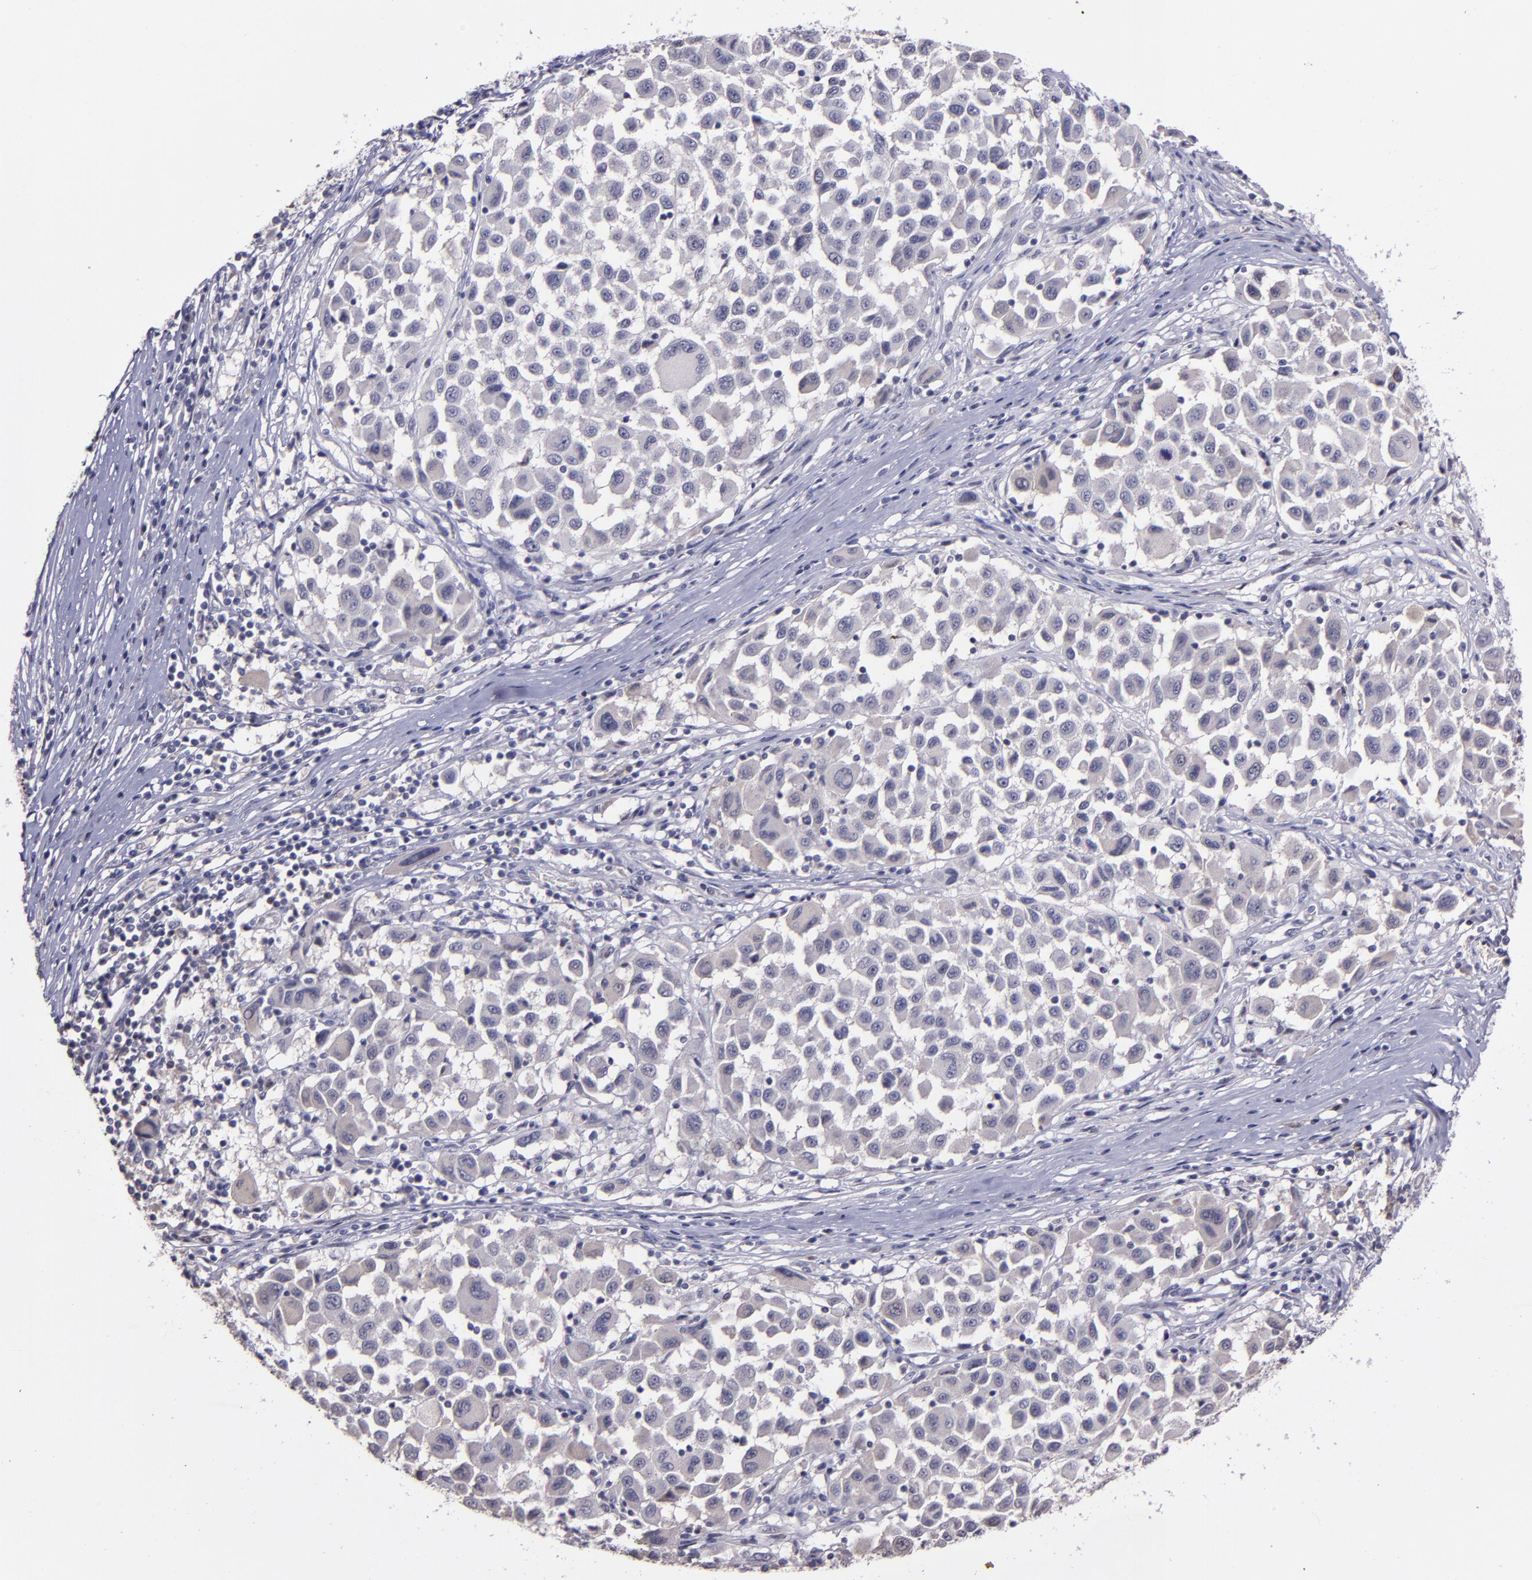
{"staining": {"intensity": "negative", "quantity": "none", "location": "none"}, "tissue": "melanoma", "cell_type": "Tumor cells", "image_type": "cancer", "snomed": [{"axis": "morphology", "description": "Malignant melanoma, Metastatic site"}, {"axis": "topography", "description": "Lymph node"}], "caption": "A high-resolution image shows immunohistochemistry (IHC) staining of malignant melanoma (metastatic site), which displays no significant staining in tumor cells. (DAB immunohistochemistry, high magnification).", "gene": "MASP1", "patient": {"sex": "male", "age": 61}}